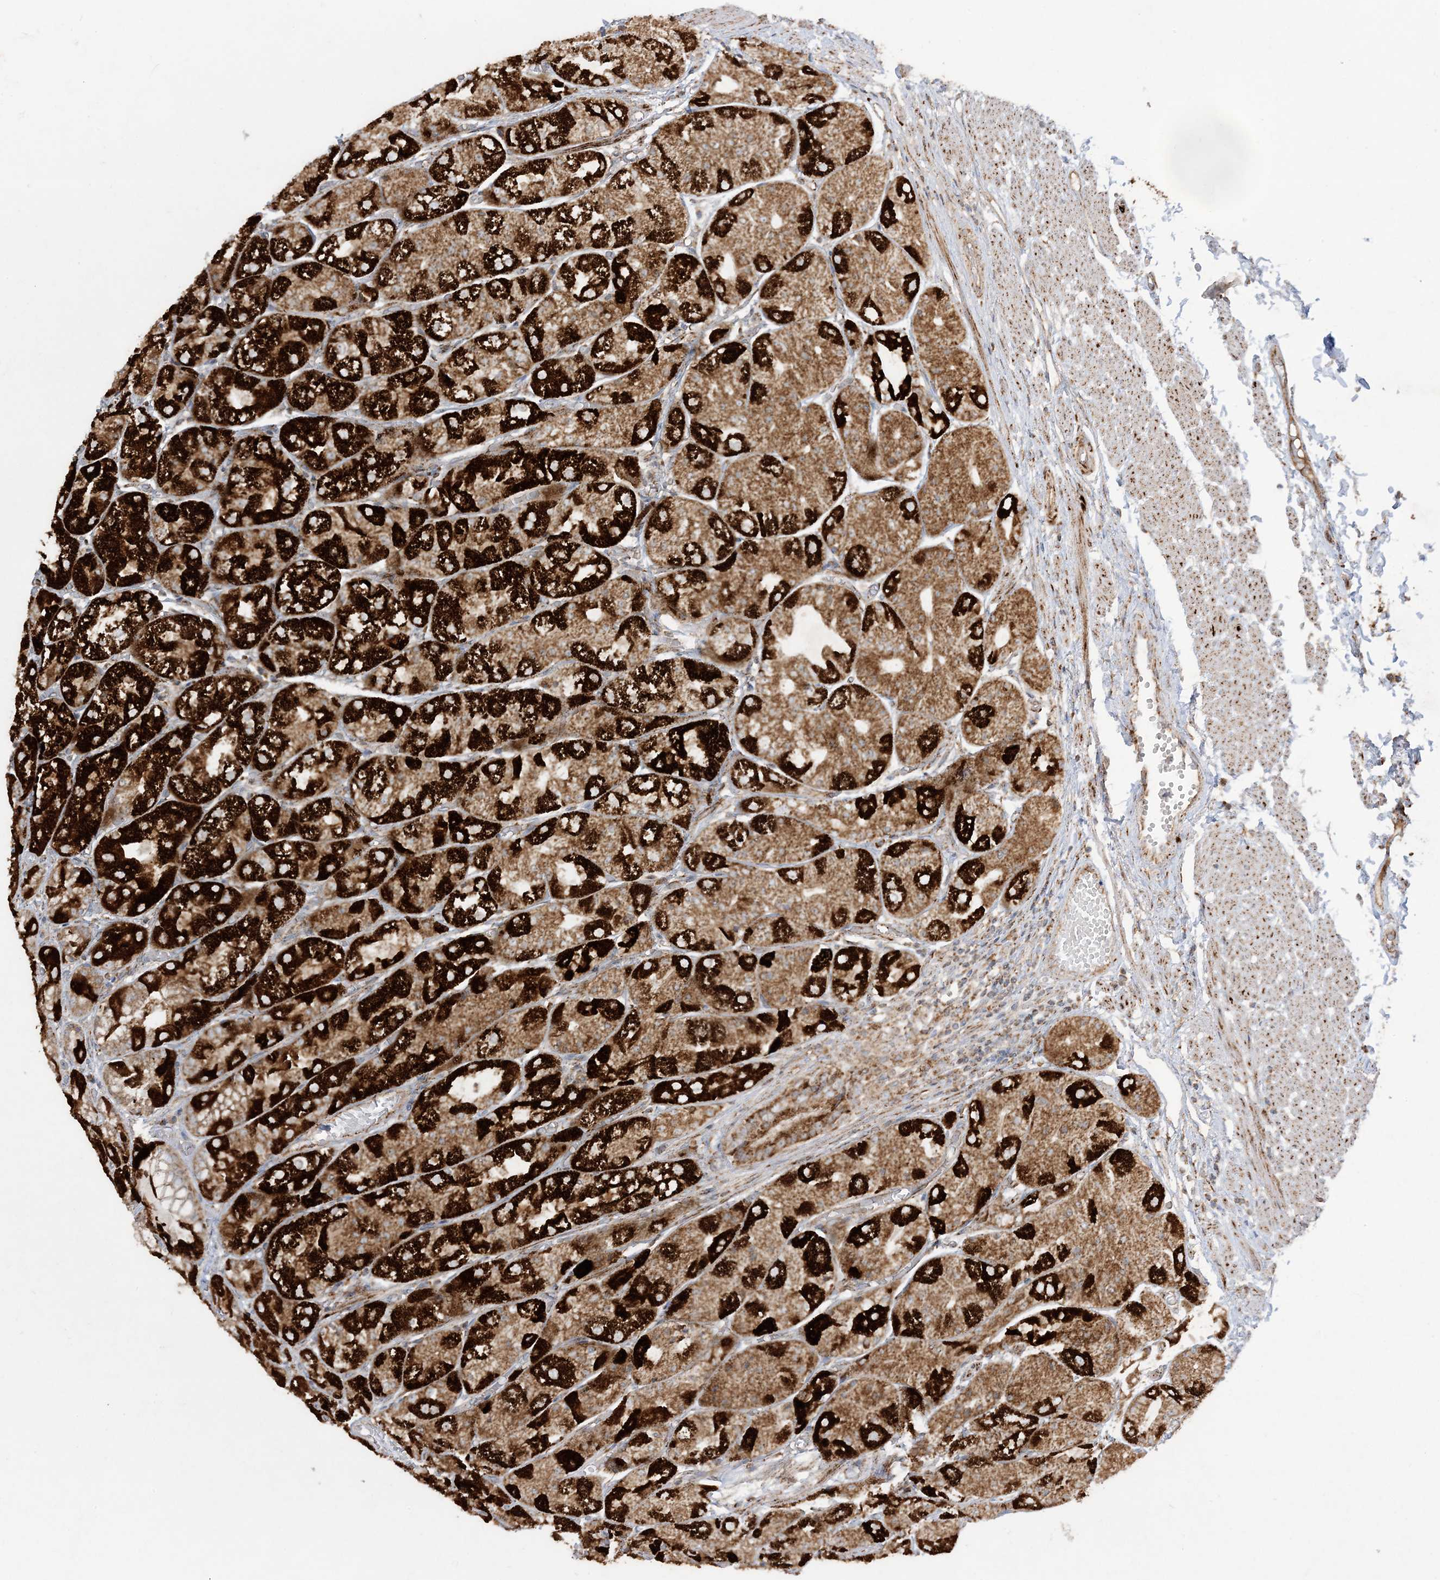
{"staining": {"intensity": "strong", "quantity": ">75%", "location": "cytoplasmic/membranous"}, "tissue": "stomach", "cell_type": "Glandular cells", "image_type": "normal", "snomed": [{"axis": "morphology", "description": "Normal tissue, NOS"}, {"axis": "topography", "description": "Stomach, upper"}], "caption": "Stomach stained with DAB (3,3'-diaminobenzidine) IHC exhibits high levels of strong cytoplasmic/membranous positivity in about >75% of glandular cells.", "gene": "NDUFAF3", "patient": {"sex": "male", "age": 72}}